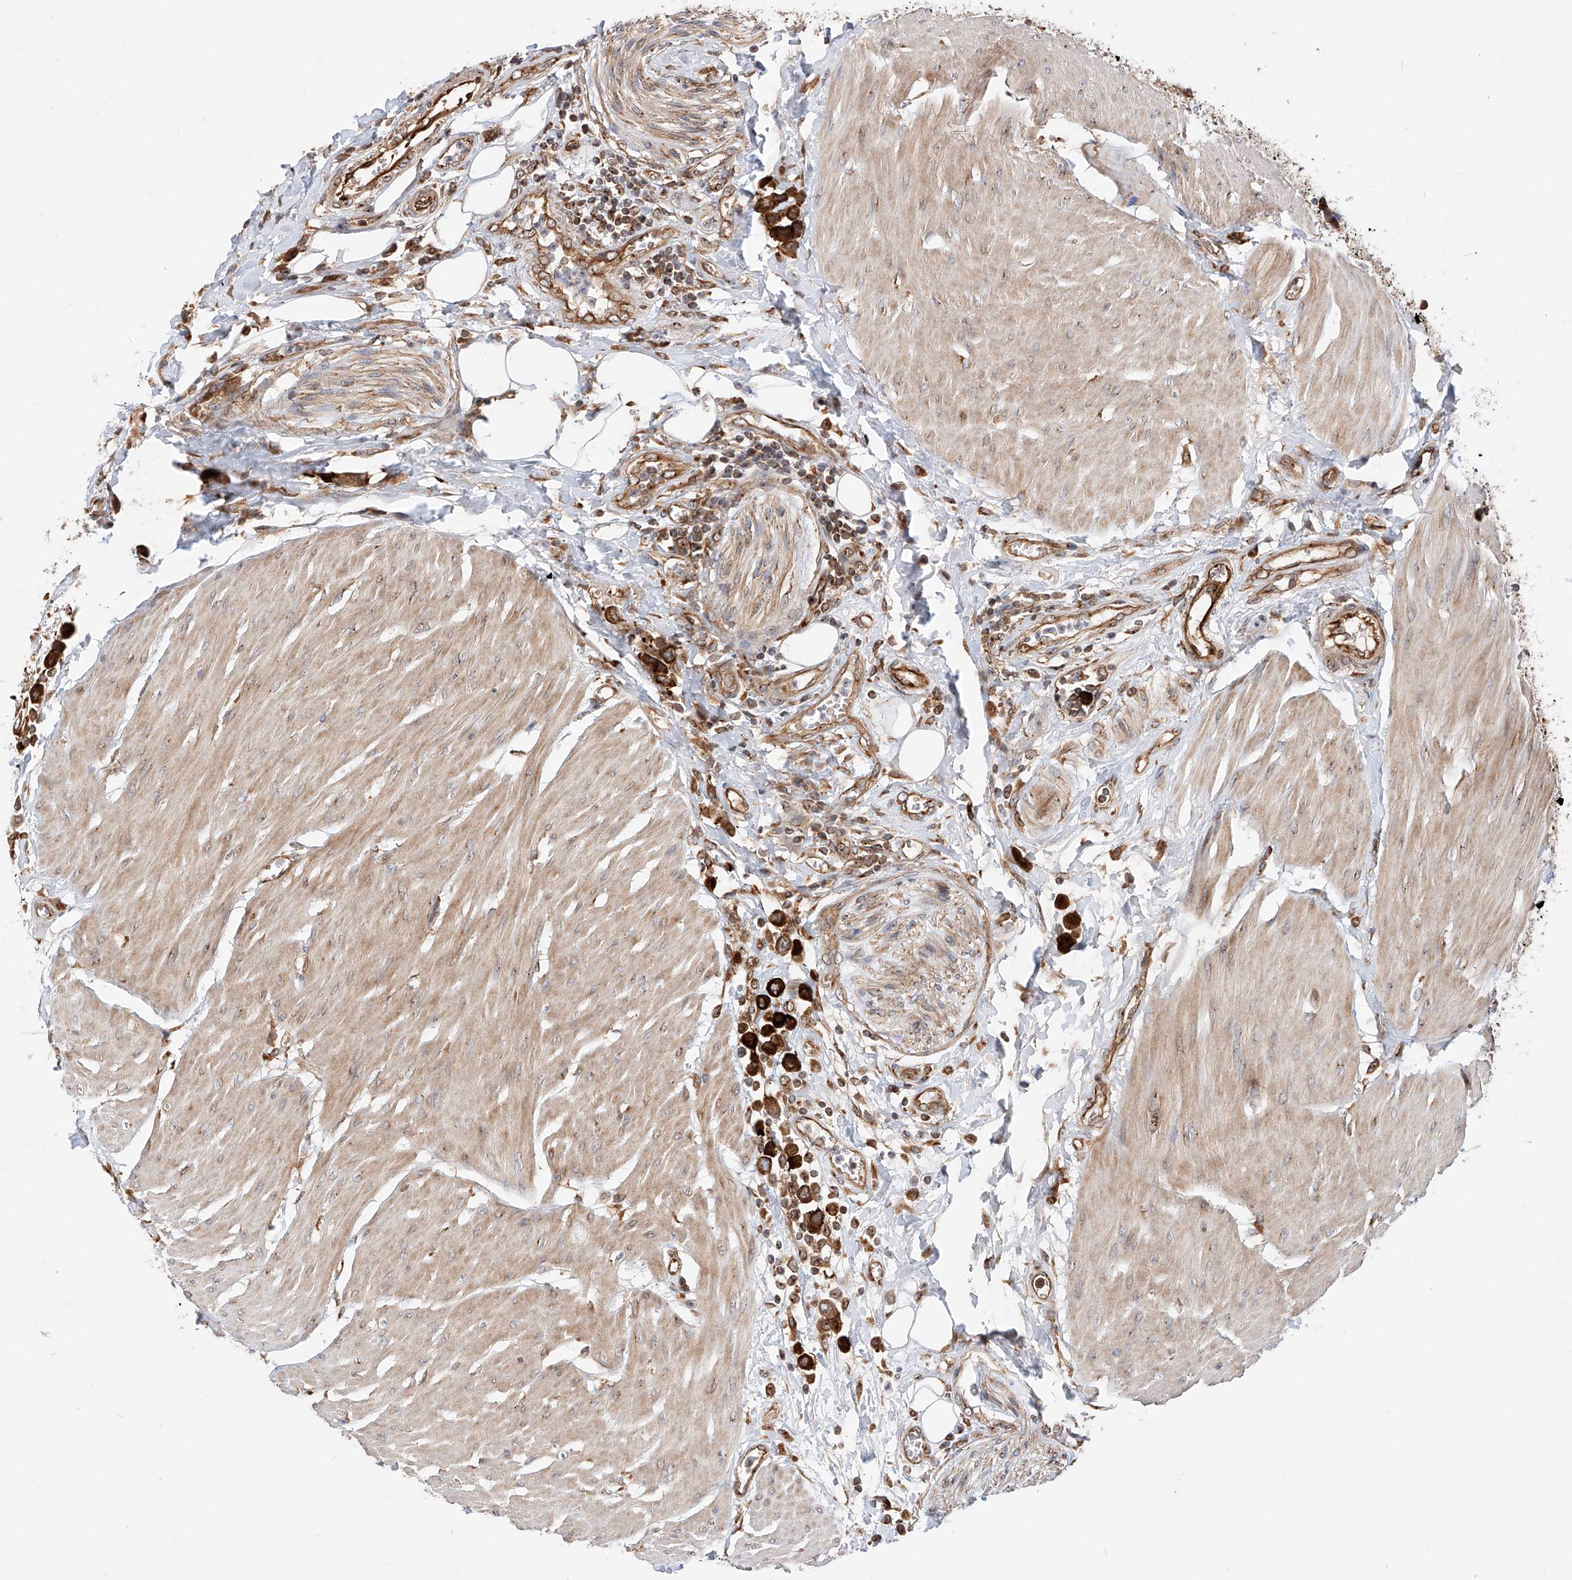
{"staining": {"intensity": "strong", "quantity": ">75%", "location": "cytoplasmic/membranous"}, "tissue": "urothelial cancer", "cell_type": "Tumor cells", "image_type": "cancer", "snomed": [{"axis": "morphology", "description": "Urothelial carcinoma, High grade"}, {"axis": "topography", "description": "Urinary bladder"}], "caption": "A high-resolution histopathology image shows IHC staining of urothelial cancer, which demonstrates strong cytoplasmic/membranous staining in about >75% of tumor cells.", "gene": "ISCA2", "patient": {"sex": "male", "age": 50}}